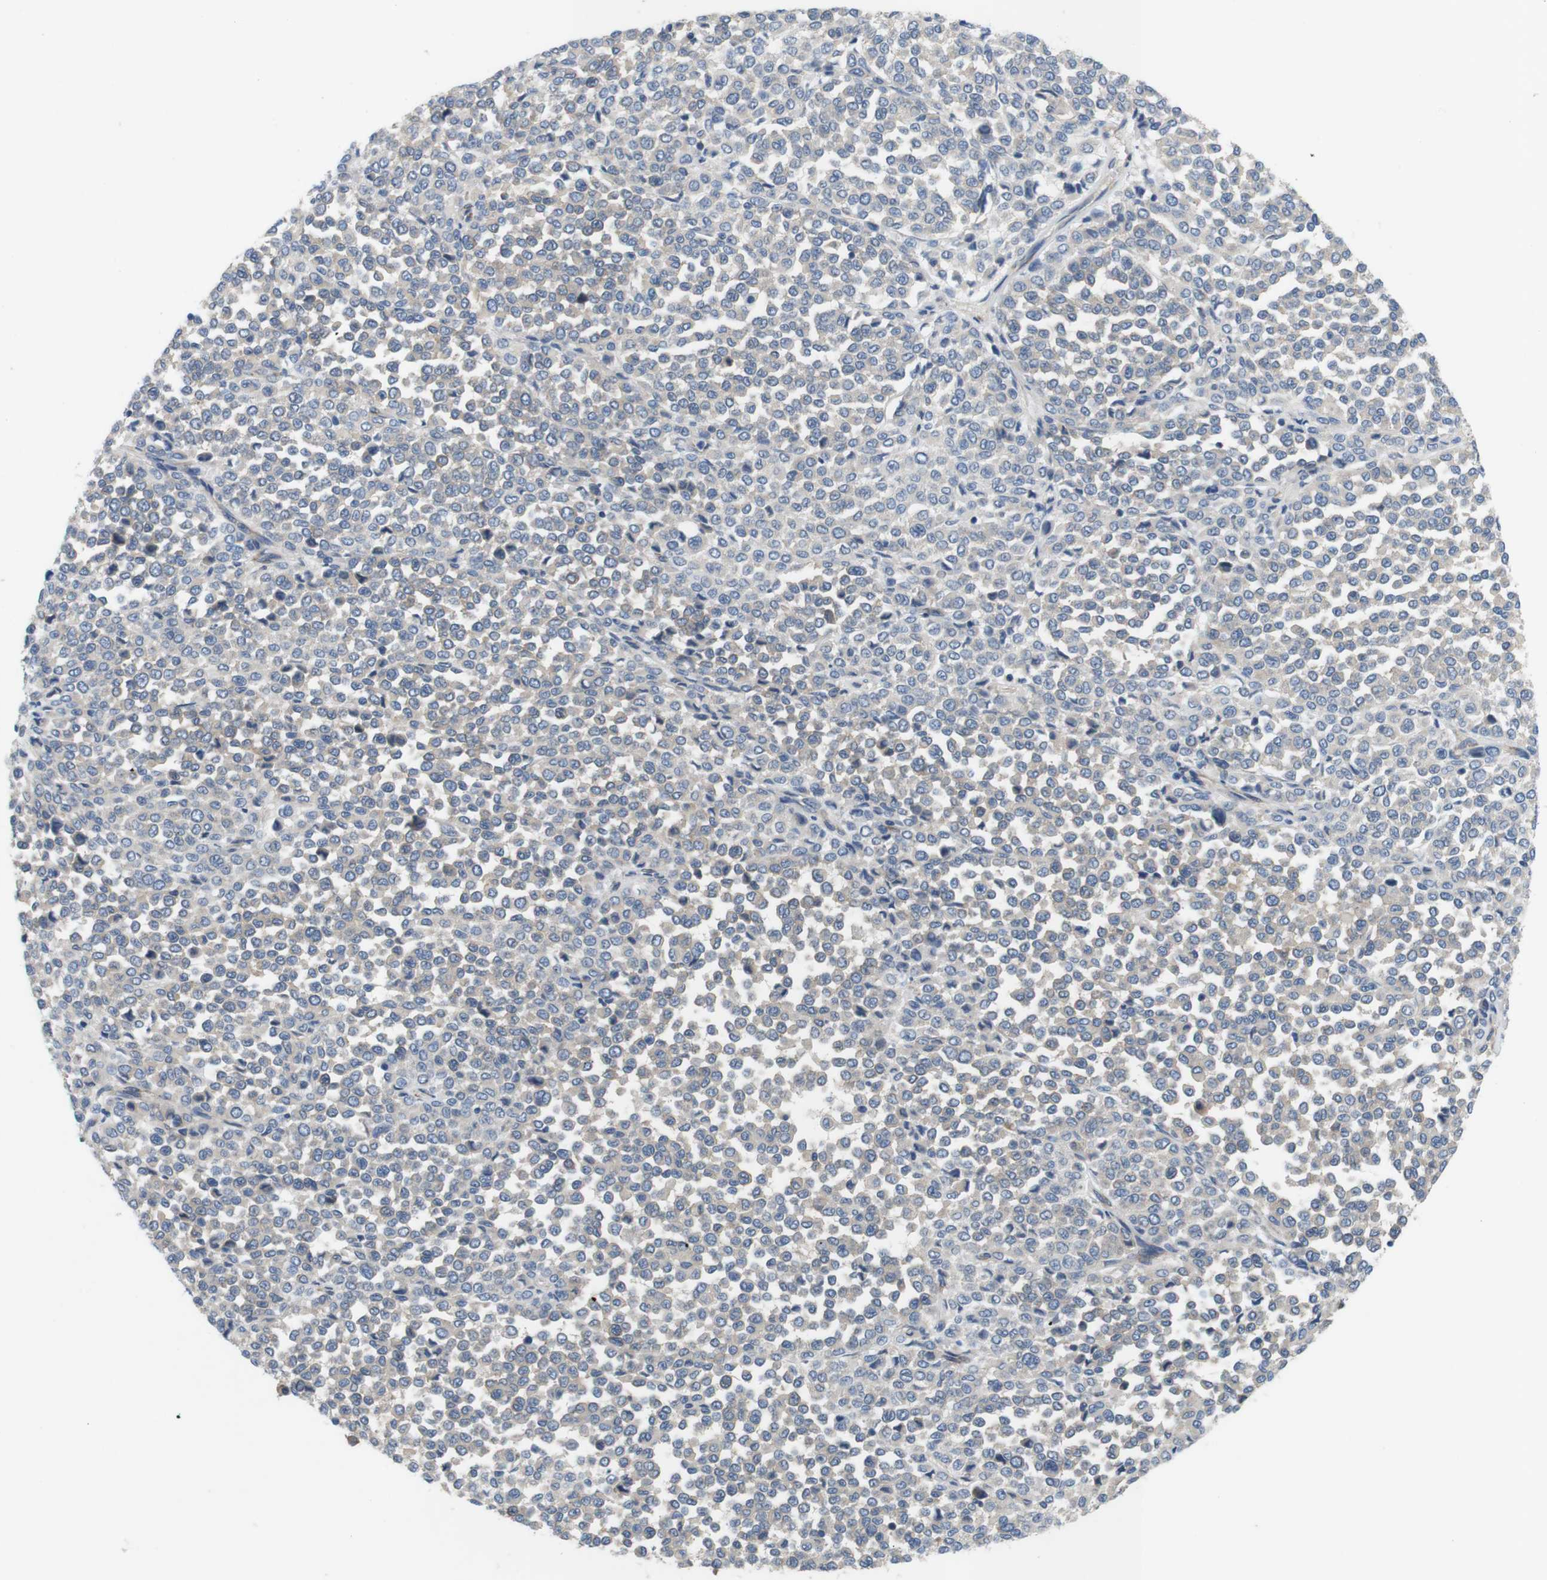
{"staining": {"intensity": "negative", "quantity": "none", "location": "none"}, "tissue": "melanoma", "cell_type": "Tumor cells", "image_type": "cancer", "snomed": [{"axis": "morphology", "description": "Malignant melanoma, Metastatic site"}, {"axis": "topography", "description": "Pancreas"}], "caption": "A high-resolution photomicrograph shows IHC staining of melanoma, which exhibits no significant positivity in tumor cells.", "gene": "DCLK1", "patient": {"sex": "female", "age": 30}}